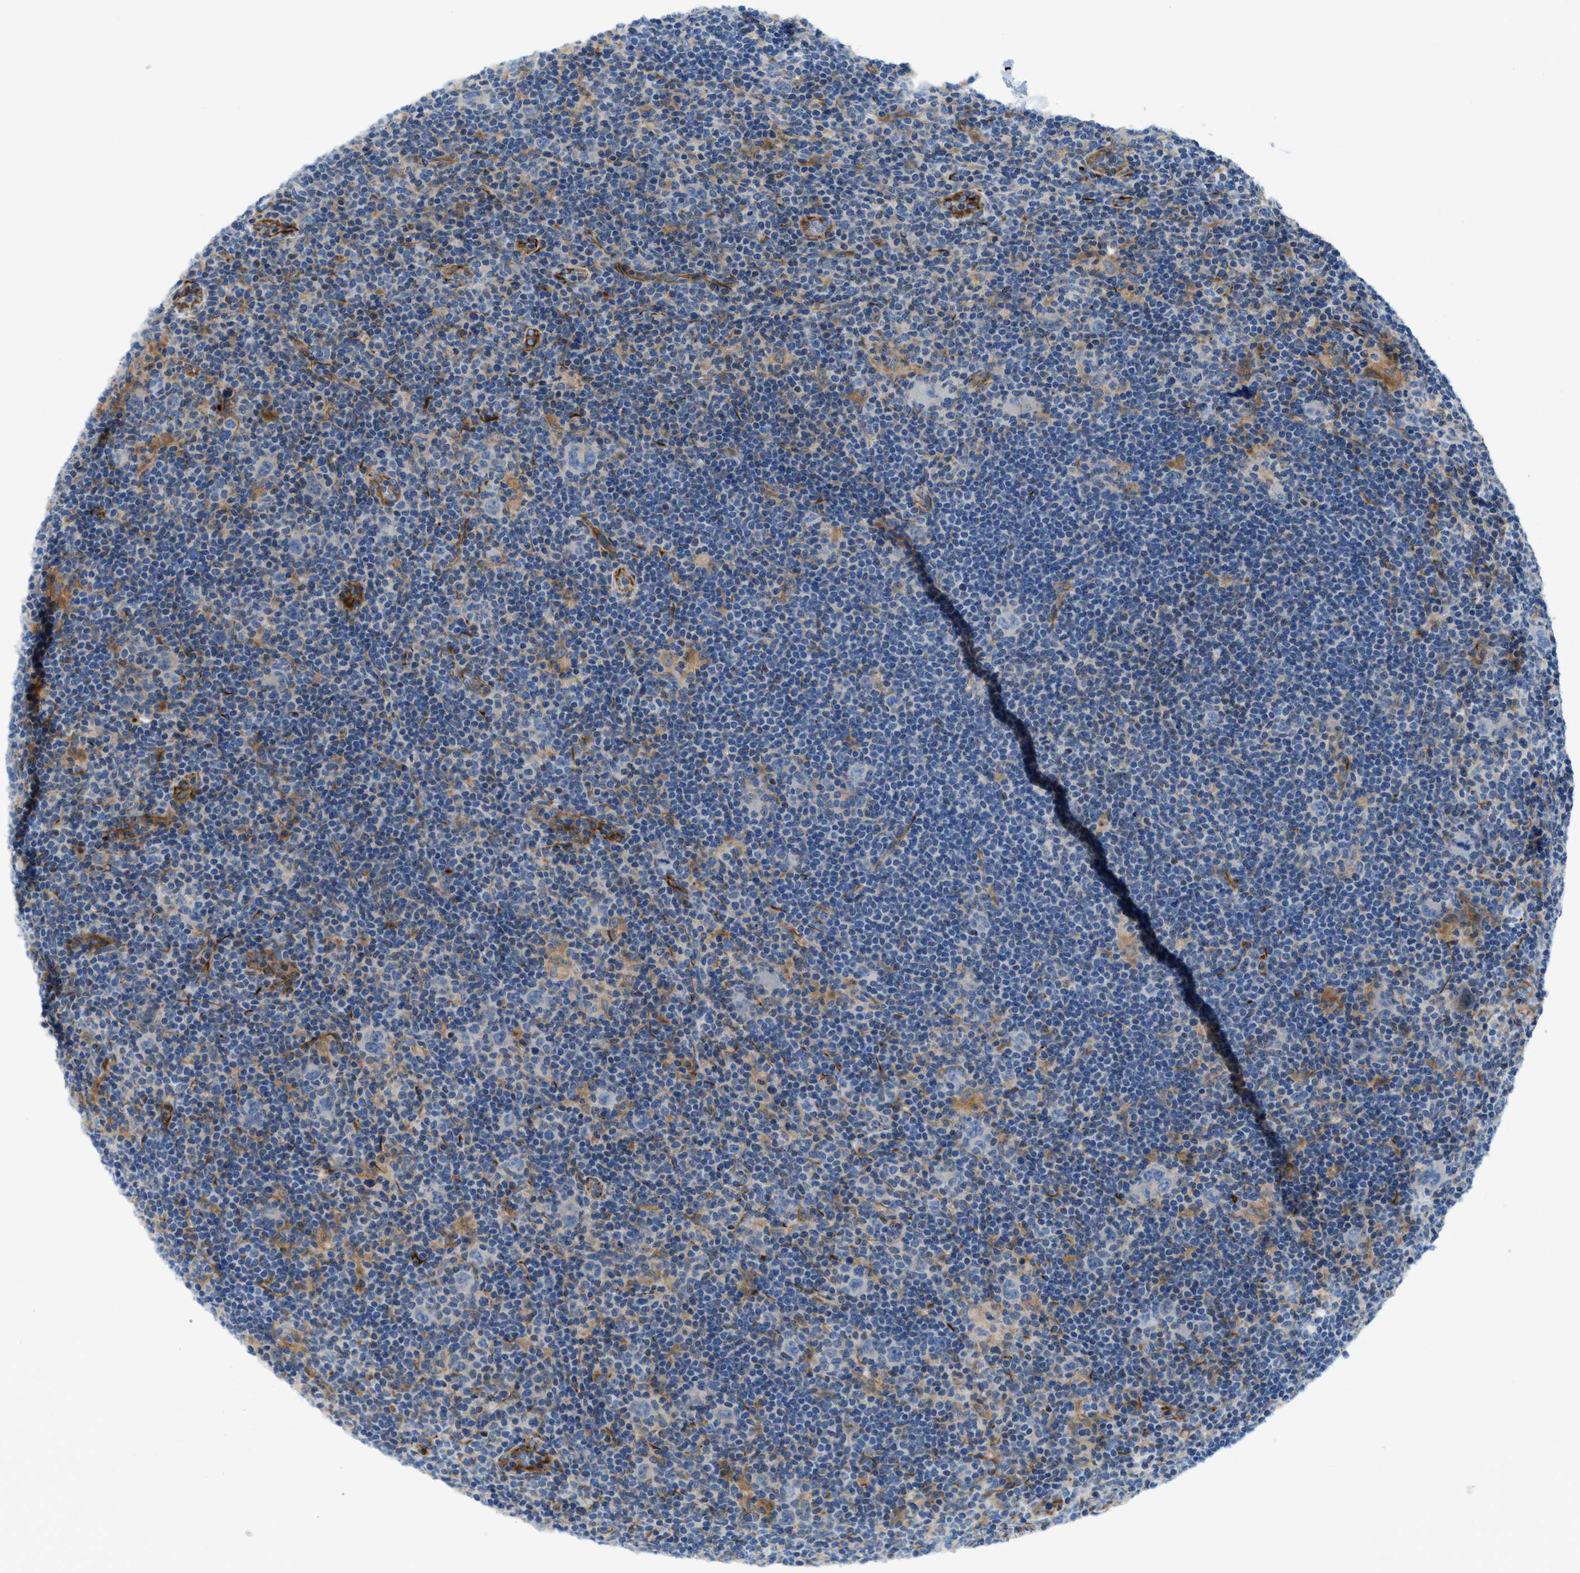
{"staining": {"intensity": "negative", "quantity": "none", "location": "none"}, "tissue": "lymphoma", "cell_type": "Tumor cells", "image_type": "cancer", "snomed": [{"axis": "morphology", "description": "Hodgkin's disease, NOS"}, {"axis": "topography", "description": "Lymph node"}], "caption": "IHC histopathology image of neoplastic tissue: human lymphoma stained with DAB (3,3'-diaminobenzidine) demonstrates no significant protein positivity in tumor cells.", "gene": "ZNF831", "patient": {"sex": "female", "age": 57}}